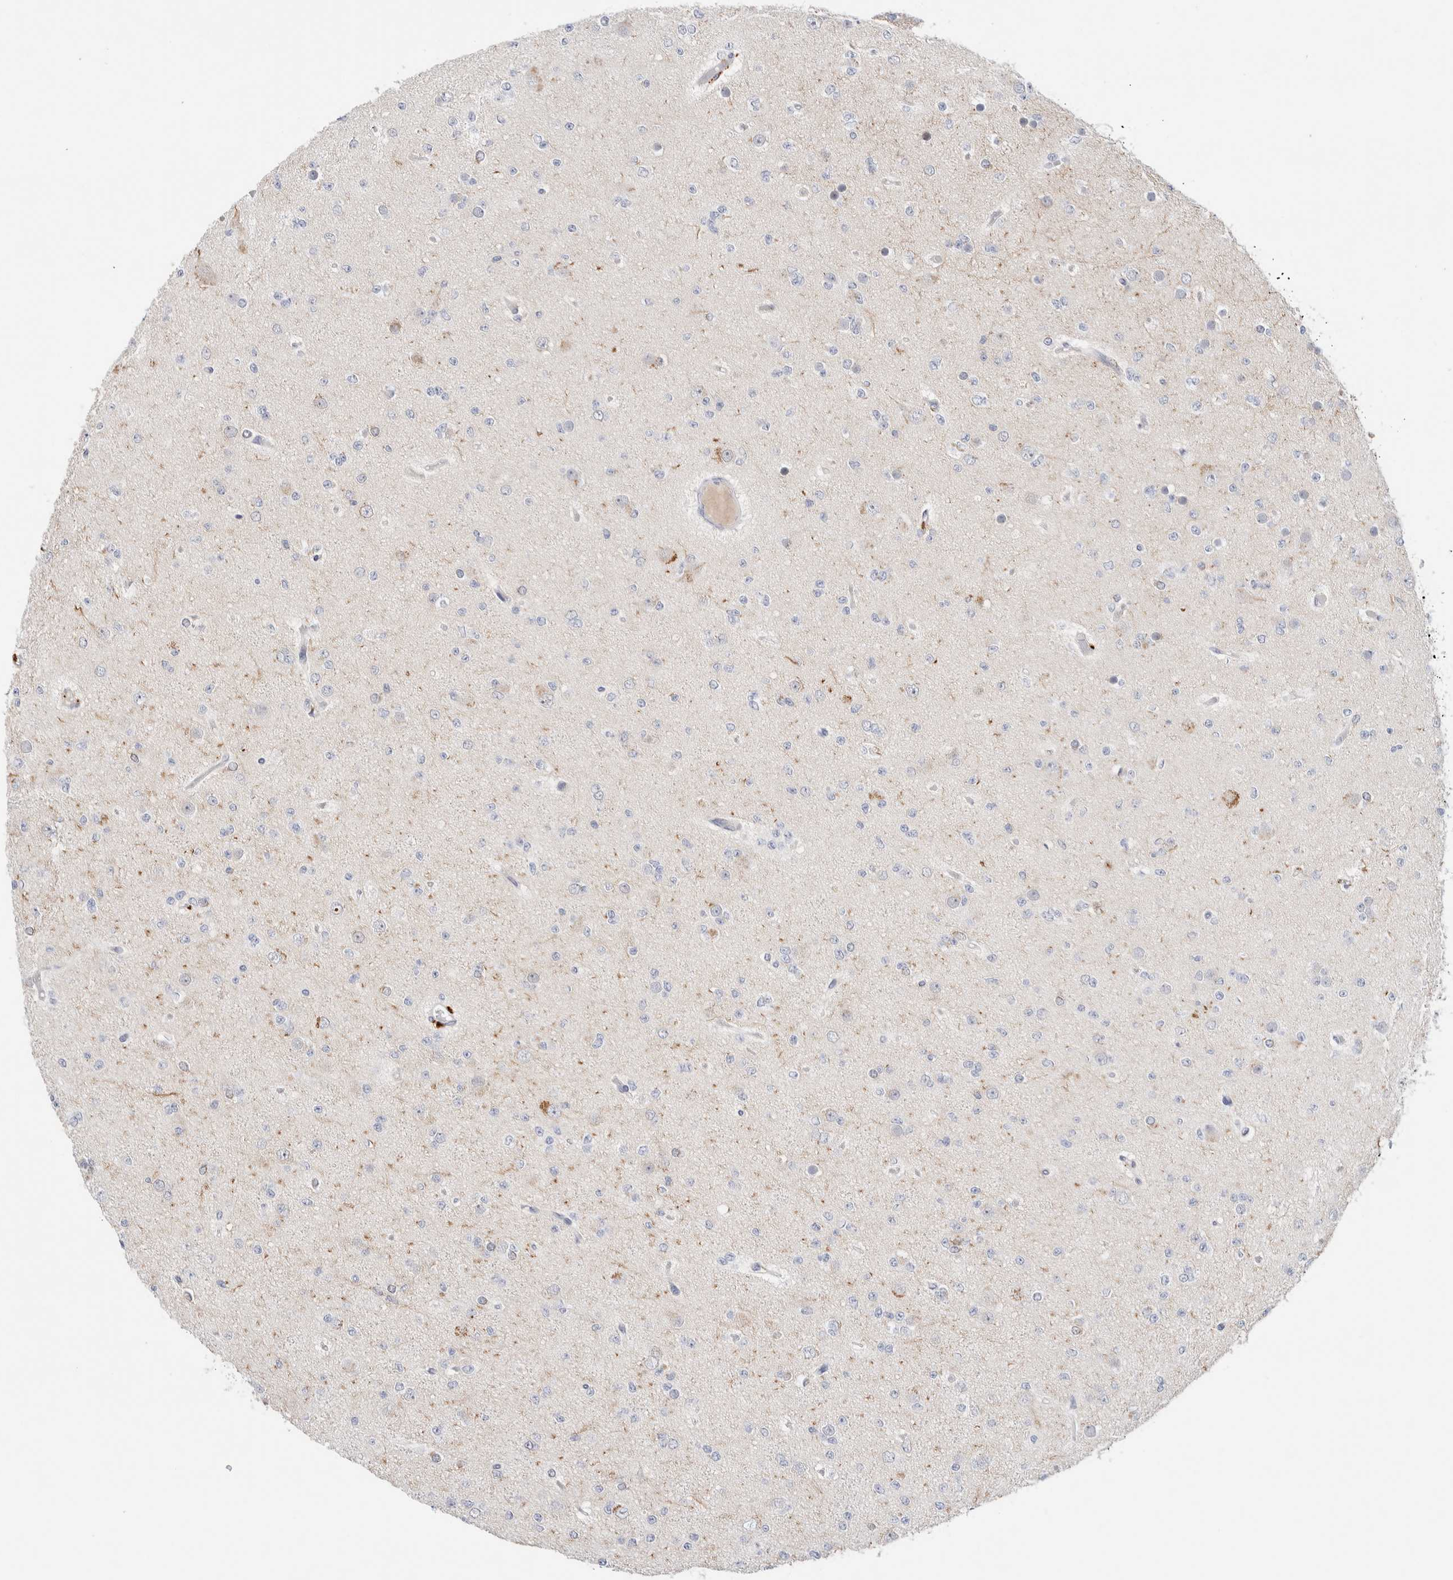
{"staining": {"intensity": "negative", "quantity": "none", "location": "none"}, "tissue": "glioma", "cell_type": "Tumor cells", "image_type": "cancer", "snomed": [{"axis": "morphology", "description": "Glioma, malignant, Low grade"}, {"axis": "topography", "description": "Brain"}], "caption": "DAB immunohistochemical staining of glioma displays no significant positivity in tumor cells.", "gene": "DNAJB6", "patient": {"sex": "female", "age": 22}}